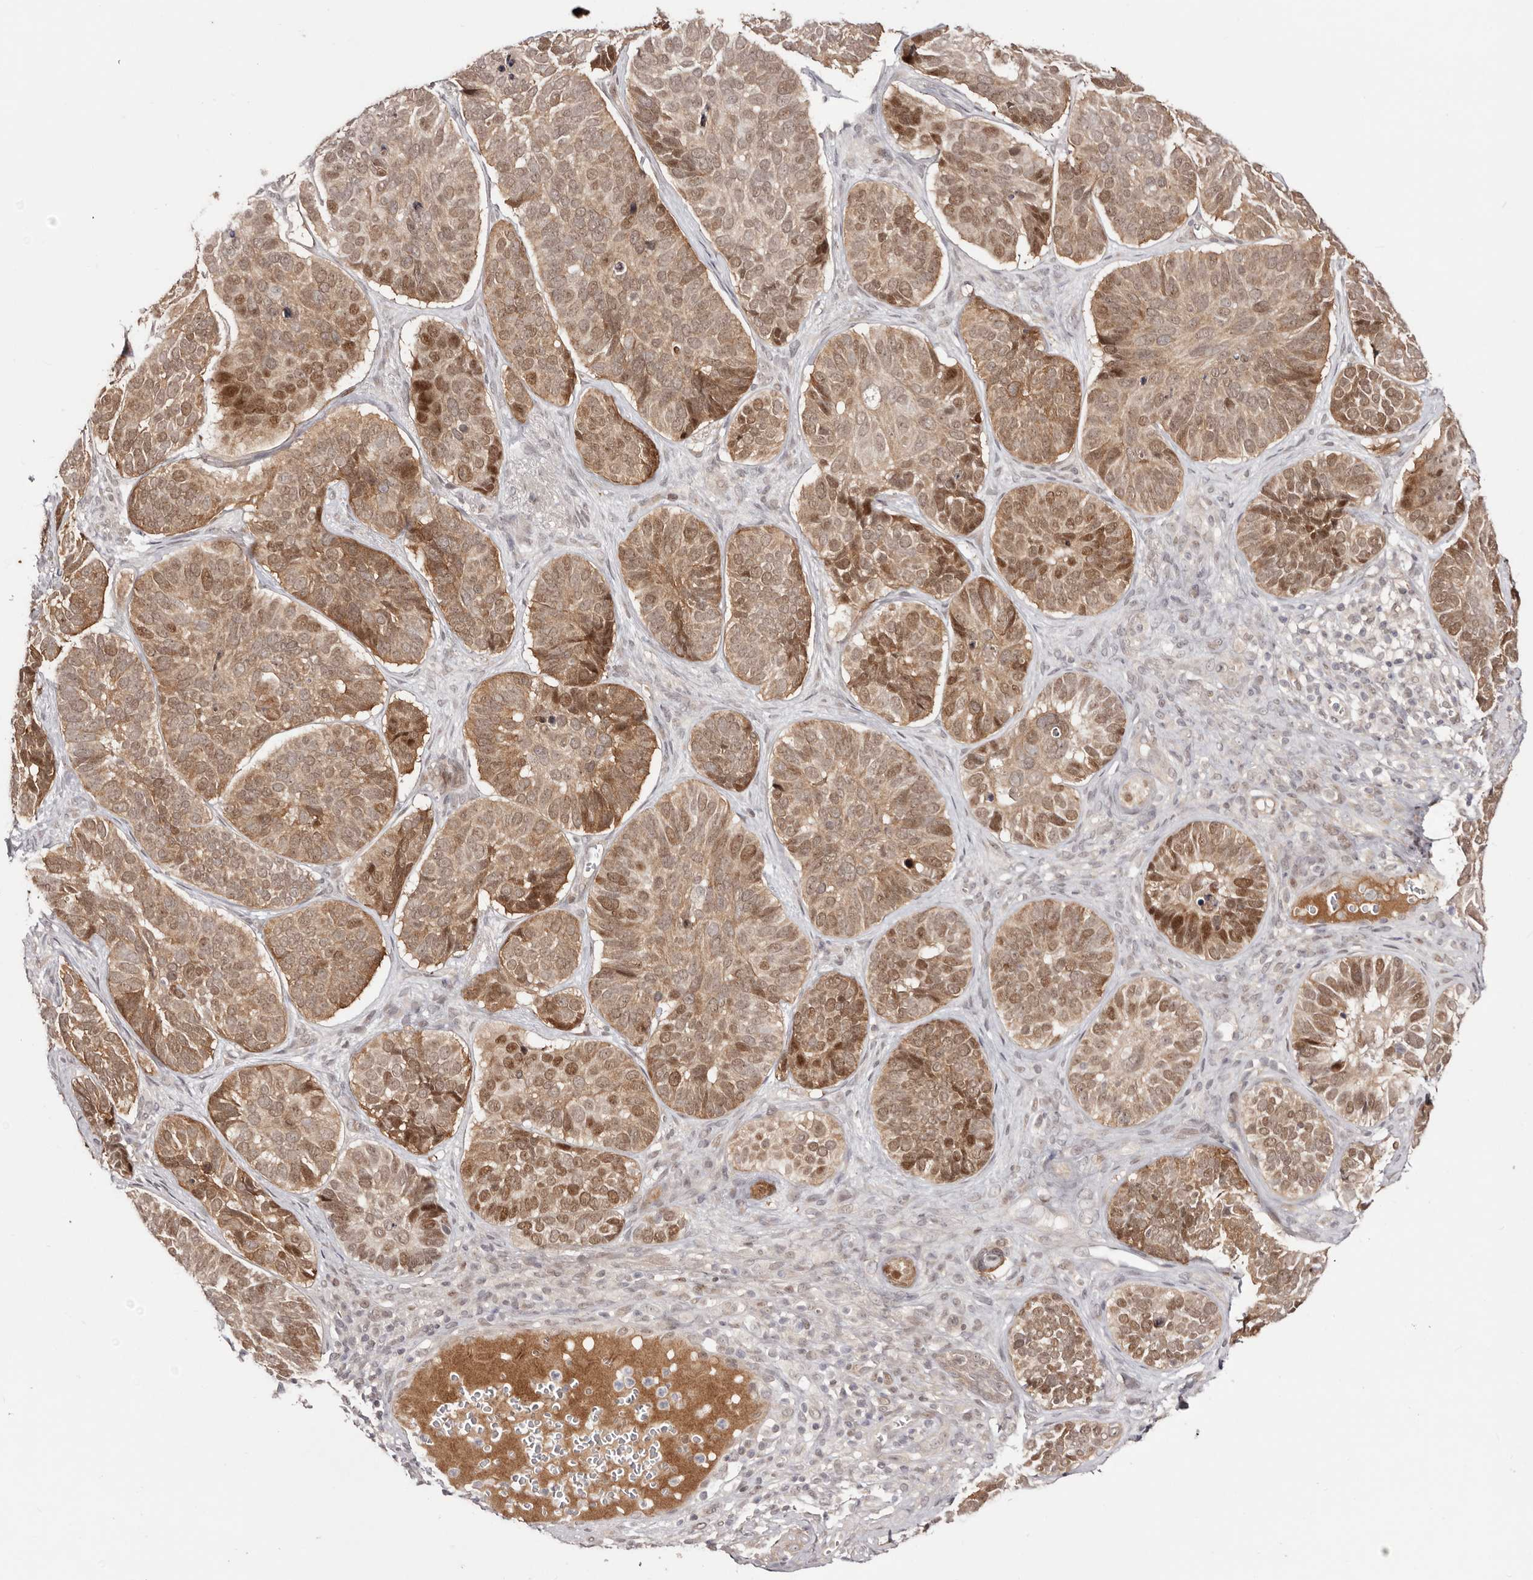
{"staining": {"intensity": "moderate", "quantity": ">75%", "location": "cytoplasmic/membranous,nuclear"}, "tissue": "skin cancer", "cell_type": "Tumor cells", "image_type": "cancer", "snomed": [{"axis": "morphology", "description": "Basal cell carcinoma"}, {"axis": "topography", "description": "Skin"}], "caption": "DAB (3,3'-diaminobenzidine) immunohistochemical staining of human skin basal cell carcinoma reveals moderate cytoplasmic/membranous and nuclear protein positivity in about >75% of tumor cells. (Brightfield microscopy of DAB IHC at high magnification).", "gene": "EGR3", "patient": {"sex": "male", "age": 62}}